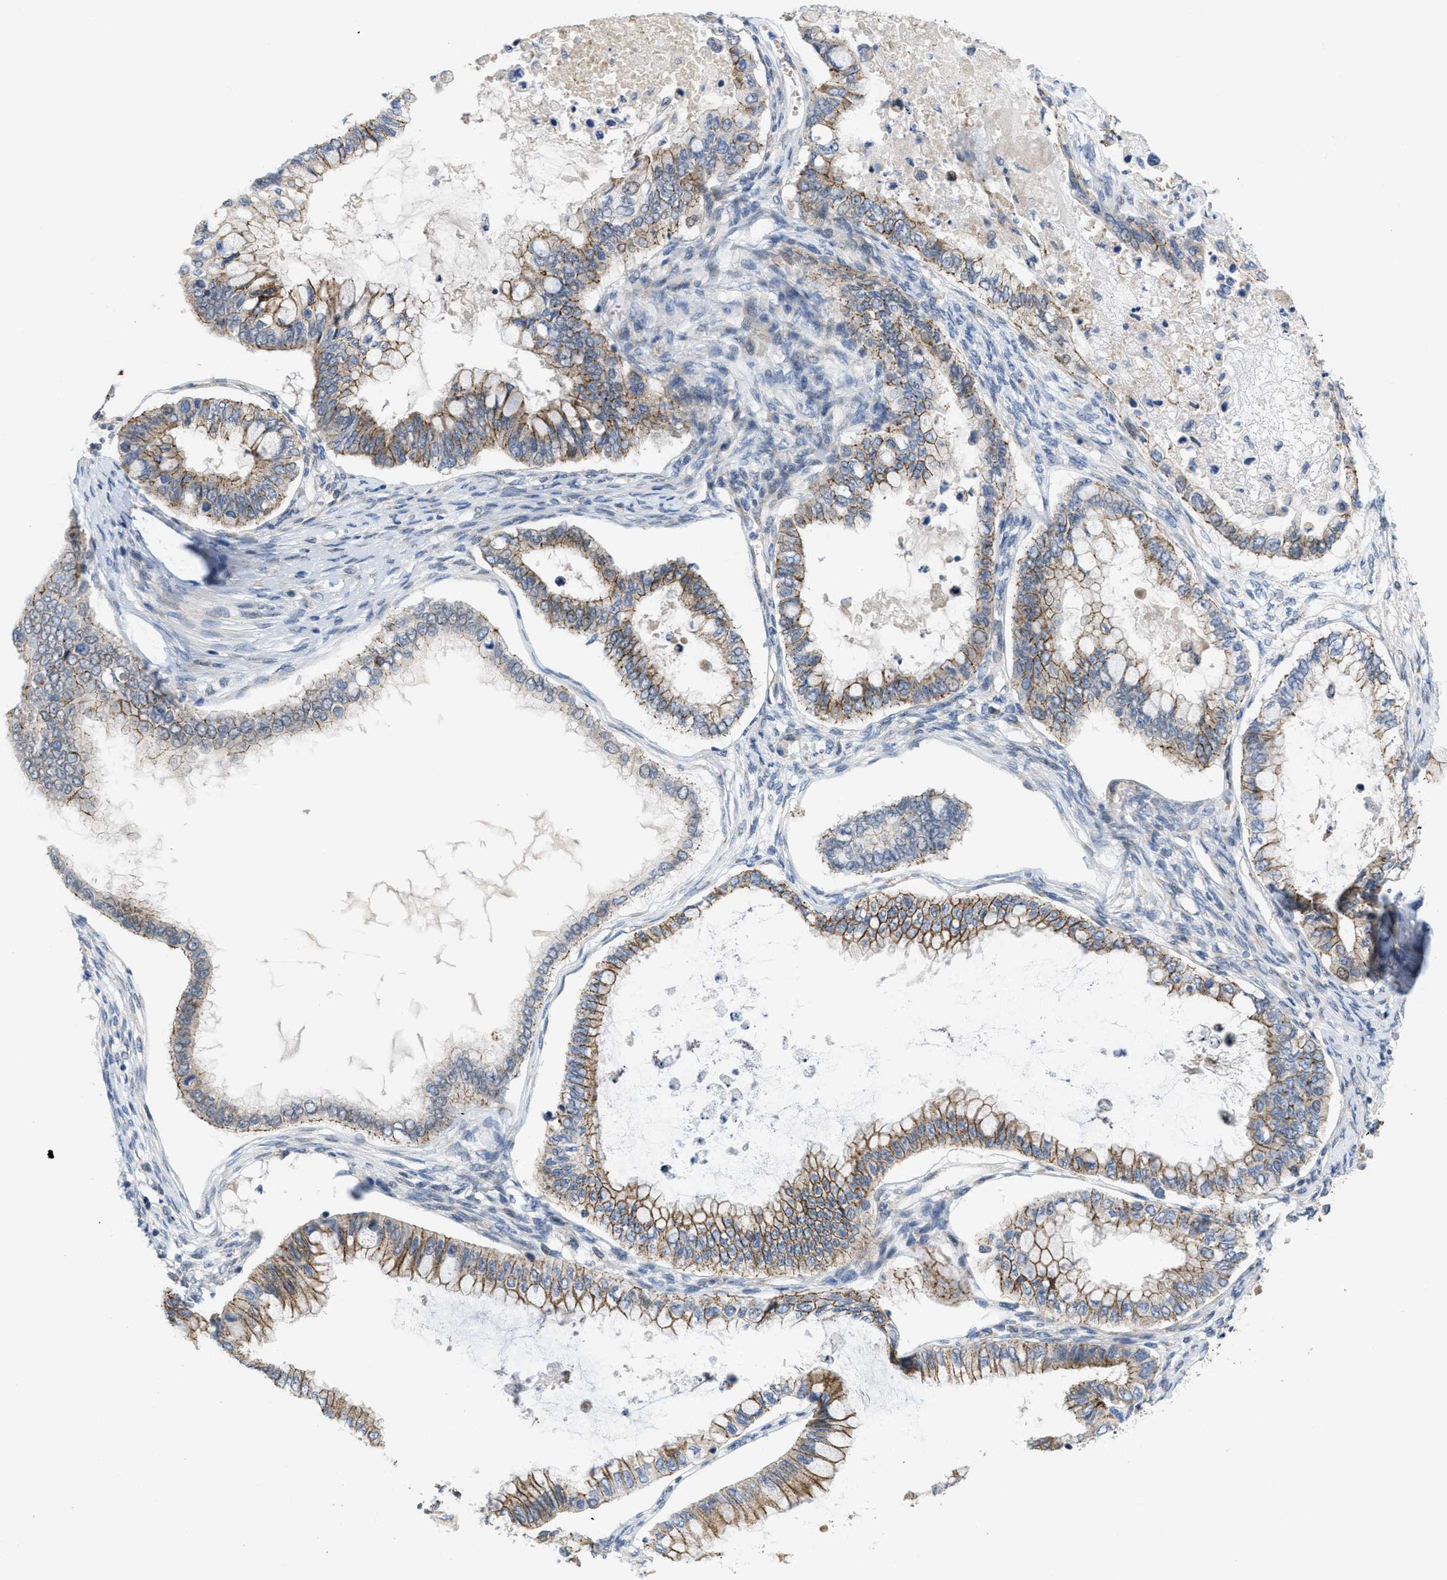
{"staining": {"intensity": "moderate", "quantity": ">75%", "location": "cytoplasmic/membranous"}, "tissue": "ovarian cancer", "cell_type": "Tumor cells", "image_type": "cancer", "snomed": [{"axis": "morphology", "description": "Cystadenocarcinoma, mucinous, NOS"}, {"axis": "topography", "description": "Ovary"}], "caption": "Immunohistochemical staining of human ovarian mucinous cystadenocarcinoma displays medium levels of moderate cytoplasmic/membranous staining in about >75% of tumor cells.", "gene": "CDPF1", "patient": {"sex": "female", "age": 80}}